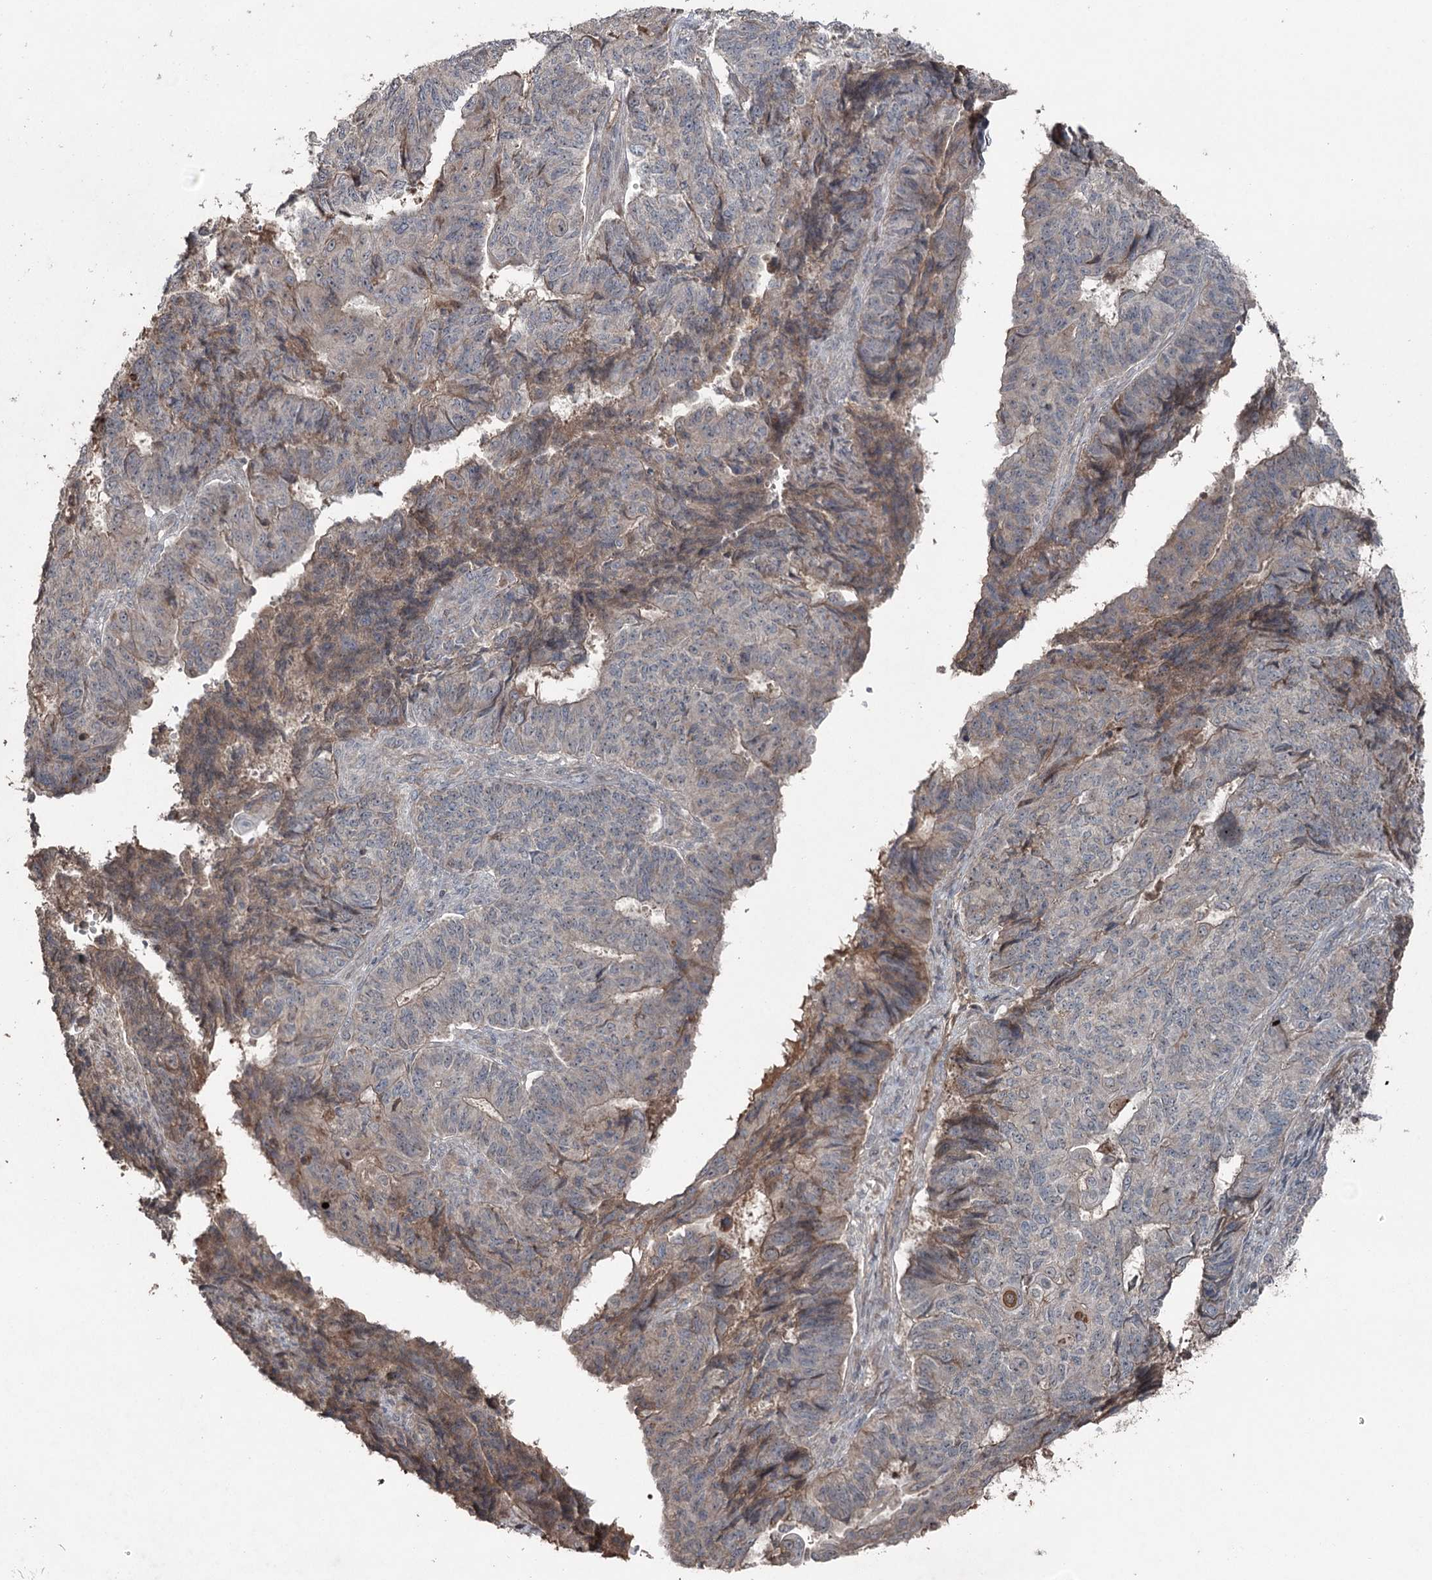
{"staining": {"intensity": "weak", "quantity": "<25%", "location": "cytoplasmic/membranous"}, "tissue": "endometrial cancer", "cell_type": "Tumor cells", "image_type": "cancer", "snomed": [{"axis": "morphology", "description": "Adenocarcinoma, NOS"}, {"axis": "topography", "description": "Endometrium"}], "caption": "This is an immunohistochemistry (IHC) image of human endometrial cancer (adenocarcinoma). There is no staining in tumor cells.", "gene": "MAPK8IP2", "patient": {"sex": "female", "age": 32}}